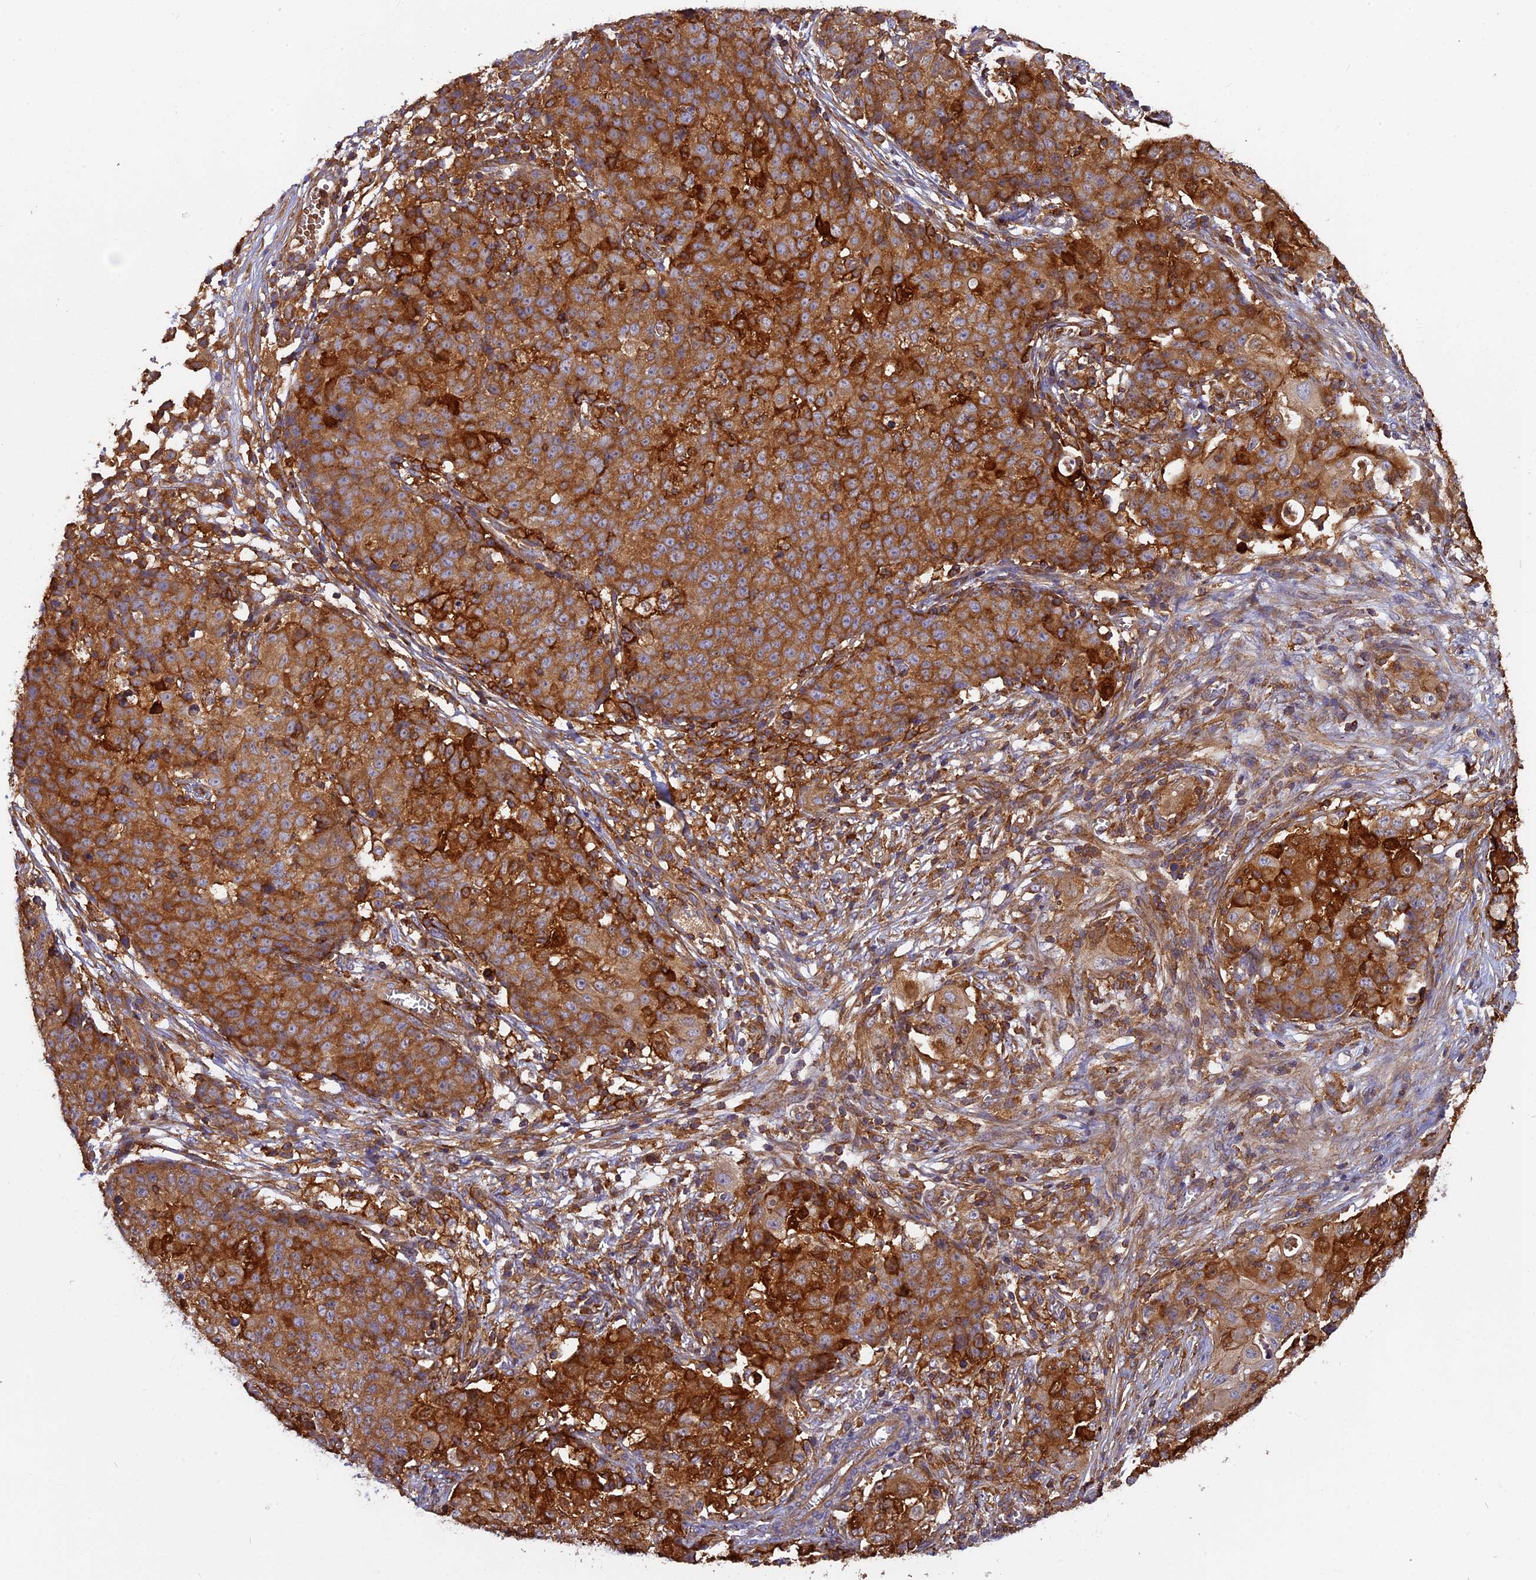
{"staining": {"intensity": "strong", "quantity": ">75%", "location": "cytoplasmic/membranous"}, "tissue": "ovarian cancer", "cell_type": "Tumor cells", "image_type": "cancer", "snomed": [{"axis": "morphology", "description": "Carcinoma, endometroid"}, {"axis": "topography", "description": "Ovary"}], "caption": "IHC (DAB (3,3'-diaminobenzidine)) staining of human ovarian cancer demonstrates strong cytoplasmic/membranous protein staining in about >75% of tumor cells. The staining was performed using DAB to visualize the protein expression in brown, while the nuclei were stained in blue with hematoxylin (Magnification: 20x).", "gene": "MYO9B", "patient": {"sex": "female", "age": 42}}